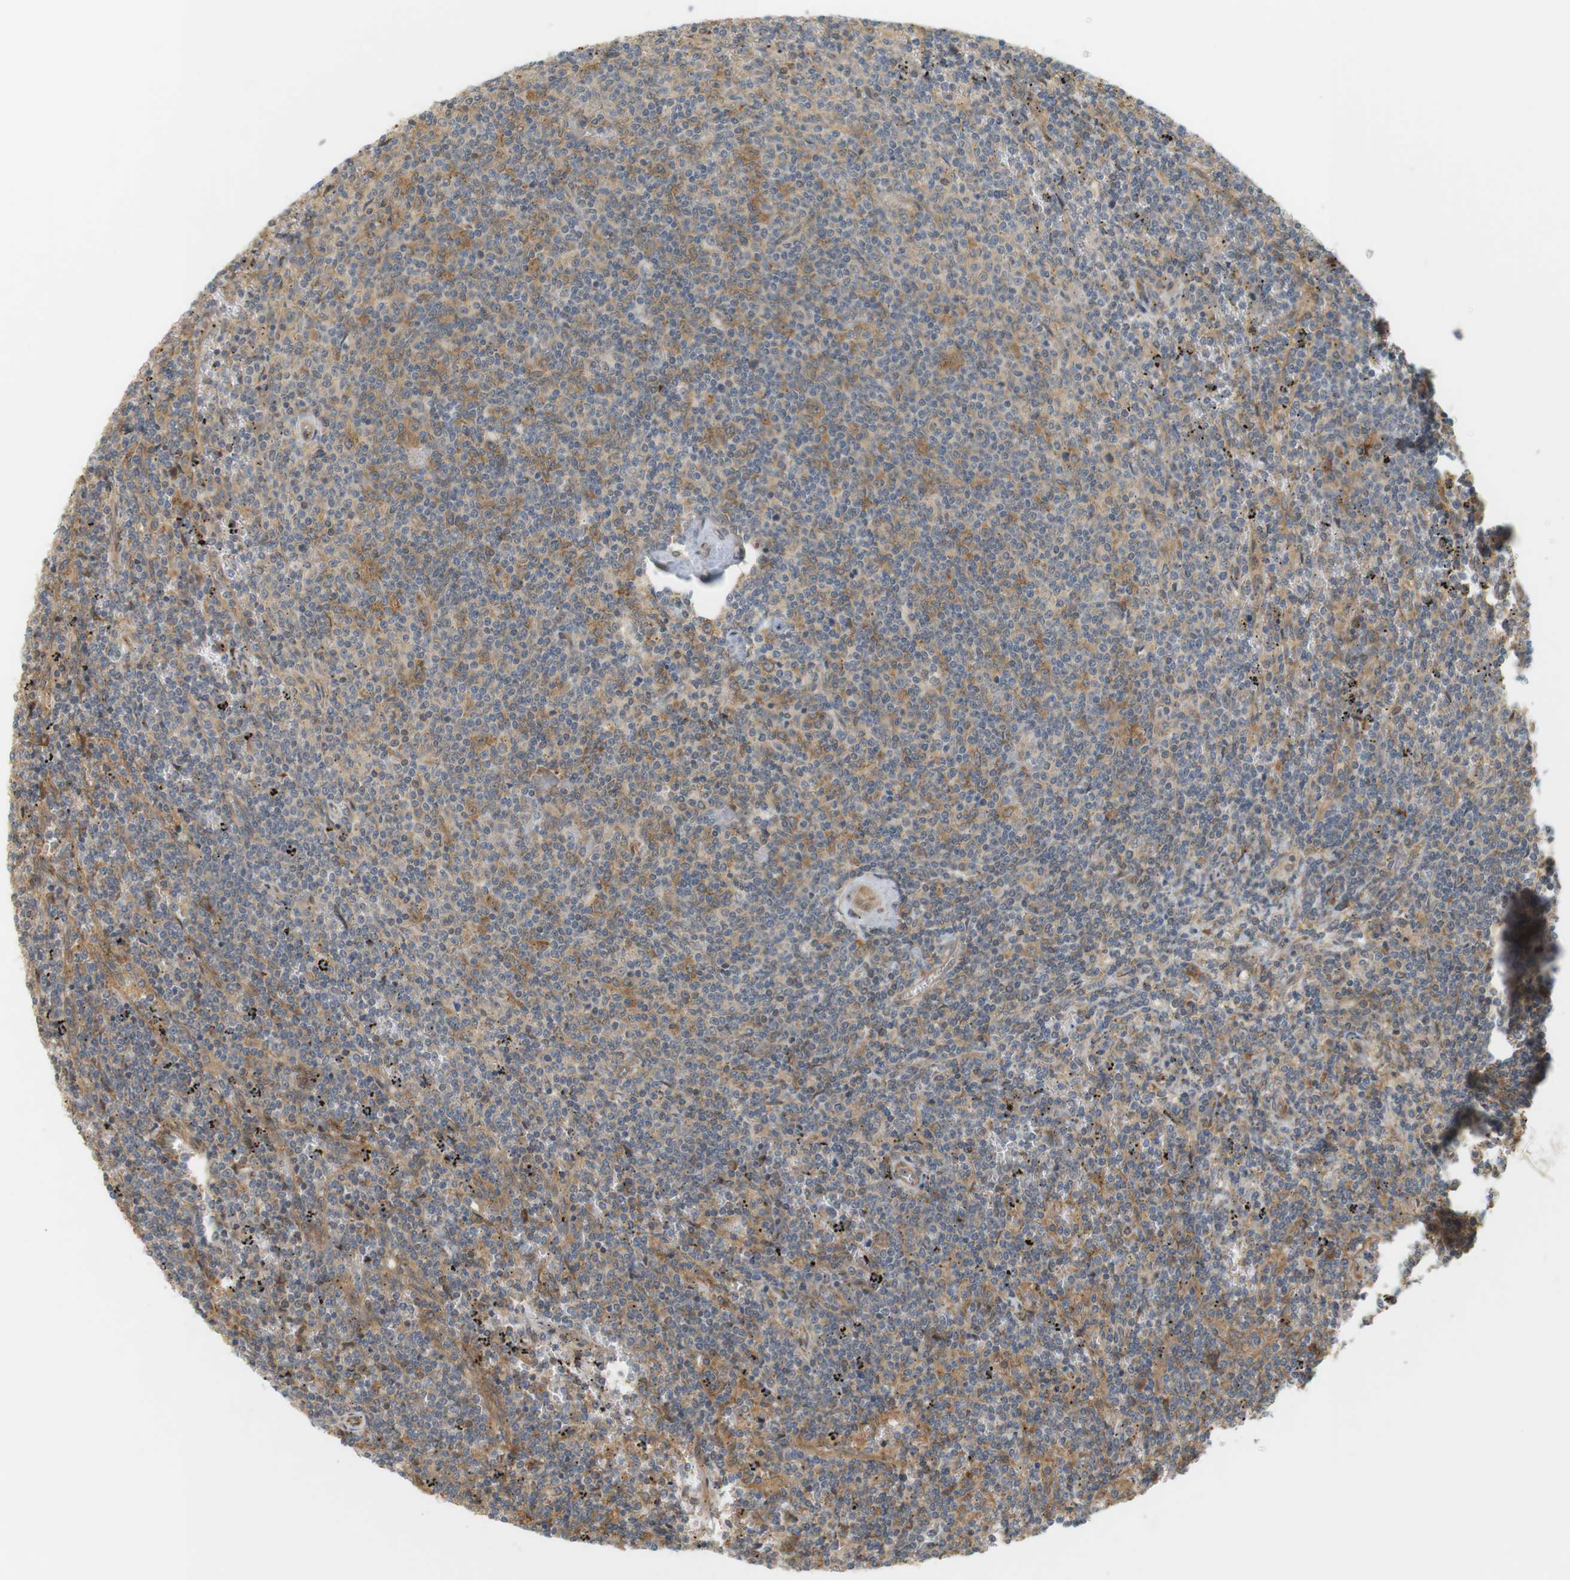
{"staining": {"intensity": "moderate", "quantity": "25%-75%", "location": "cytoplasmic/membranous,nuclear"}, "tissue": "lymphoma", "cell_type": "Tumor cells", "image_type": "cancer", "snomed": [{"axis": "morphology", "description": "Malignant lymphoma, non-Hodgkin's type, Low grade"}, {"axis": "topography", "description": "Spleen"}], "caption": "This micrograph shows low-grade malignant lymphoma, non-Hodgkin's type stained with immunohistochemistry (IHC) to label a protein in brown. The cytoplasmic/membranous and nuclear of tumor cells show moderate positivity for the protein. Nuclei are counter-stained blue.", "gene": "PA2G4", "patient": {"sex": "female", "age": 50}}